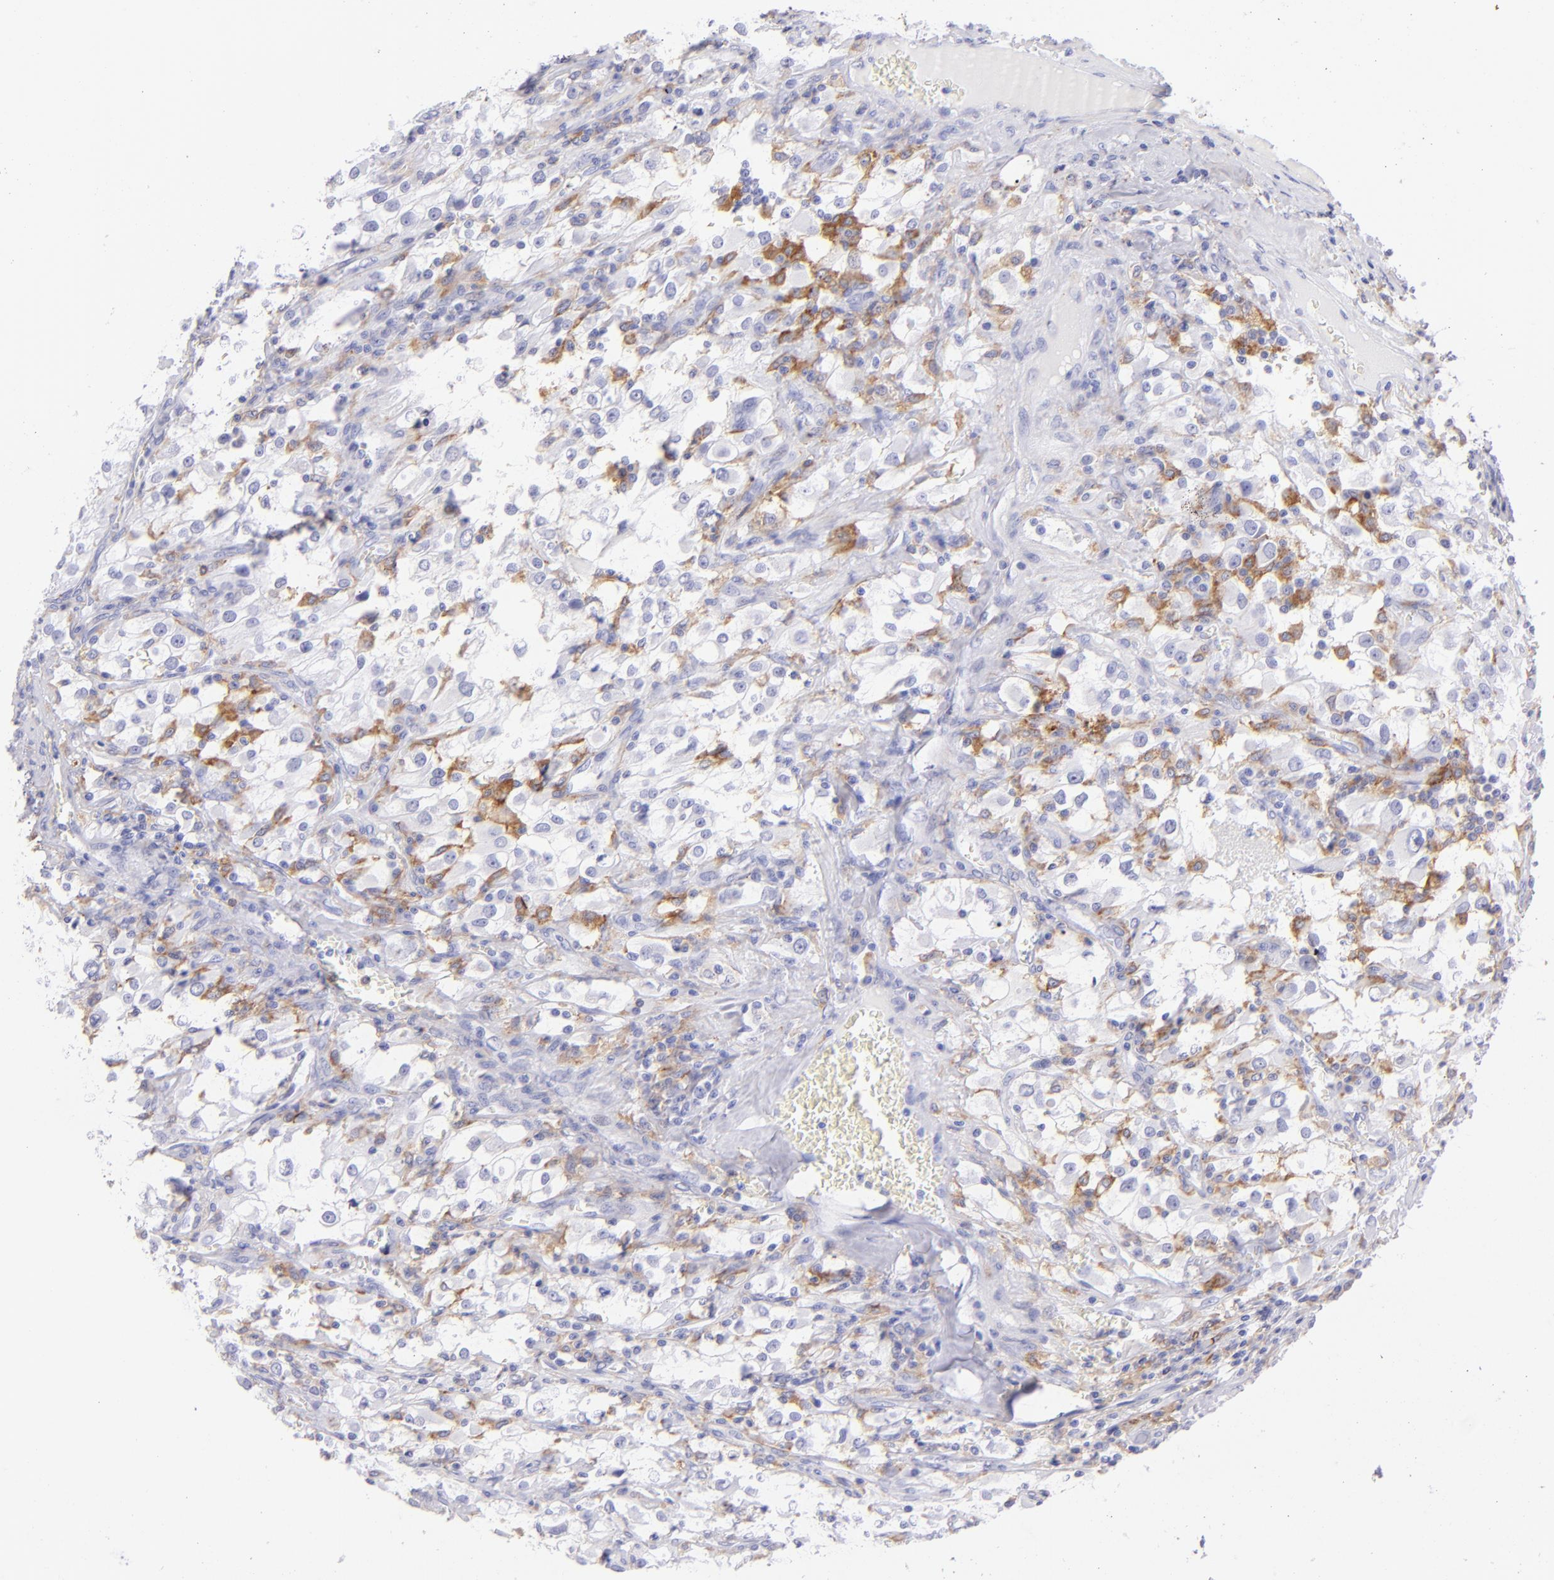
{"staining": {"intensity": "moderate", "quantity": "<25%", "location": "cytoplasmic/membranous"}, "tissue": "renal cancer", "cell_type": "Tumor cells", "image_type": "cancer", "snomed": [{"axis": "morphology", "description": "Adenocarcinoma, NOS"}, {"axis": "topography", "description": "Kidney"}], "caption": "Renal cancer (adenocarcinoma) stained for a protein (brown) reveals moderate cytoplasmic/membranous positive expression in about <25% of tumor cells.", "gene": "CD72", "patient": {"sex": "female", "age": 52}}